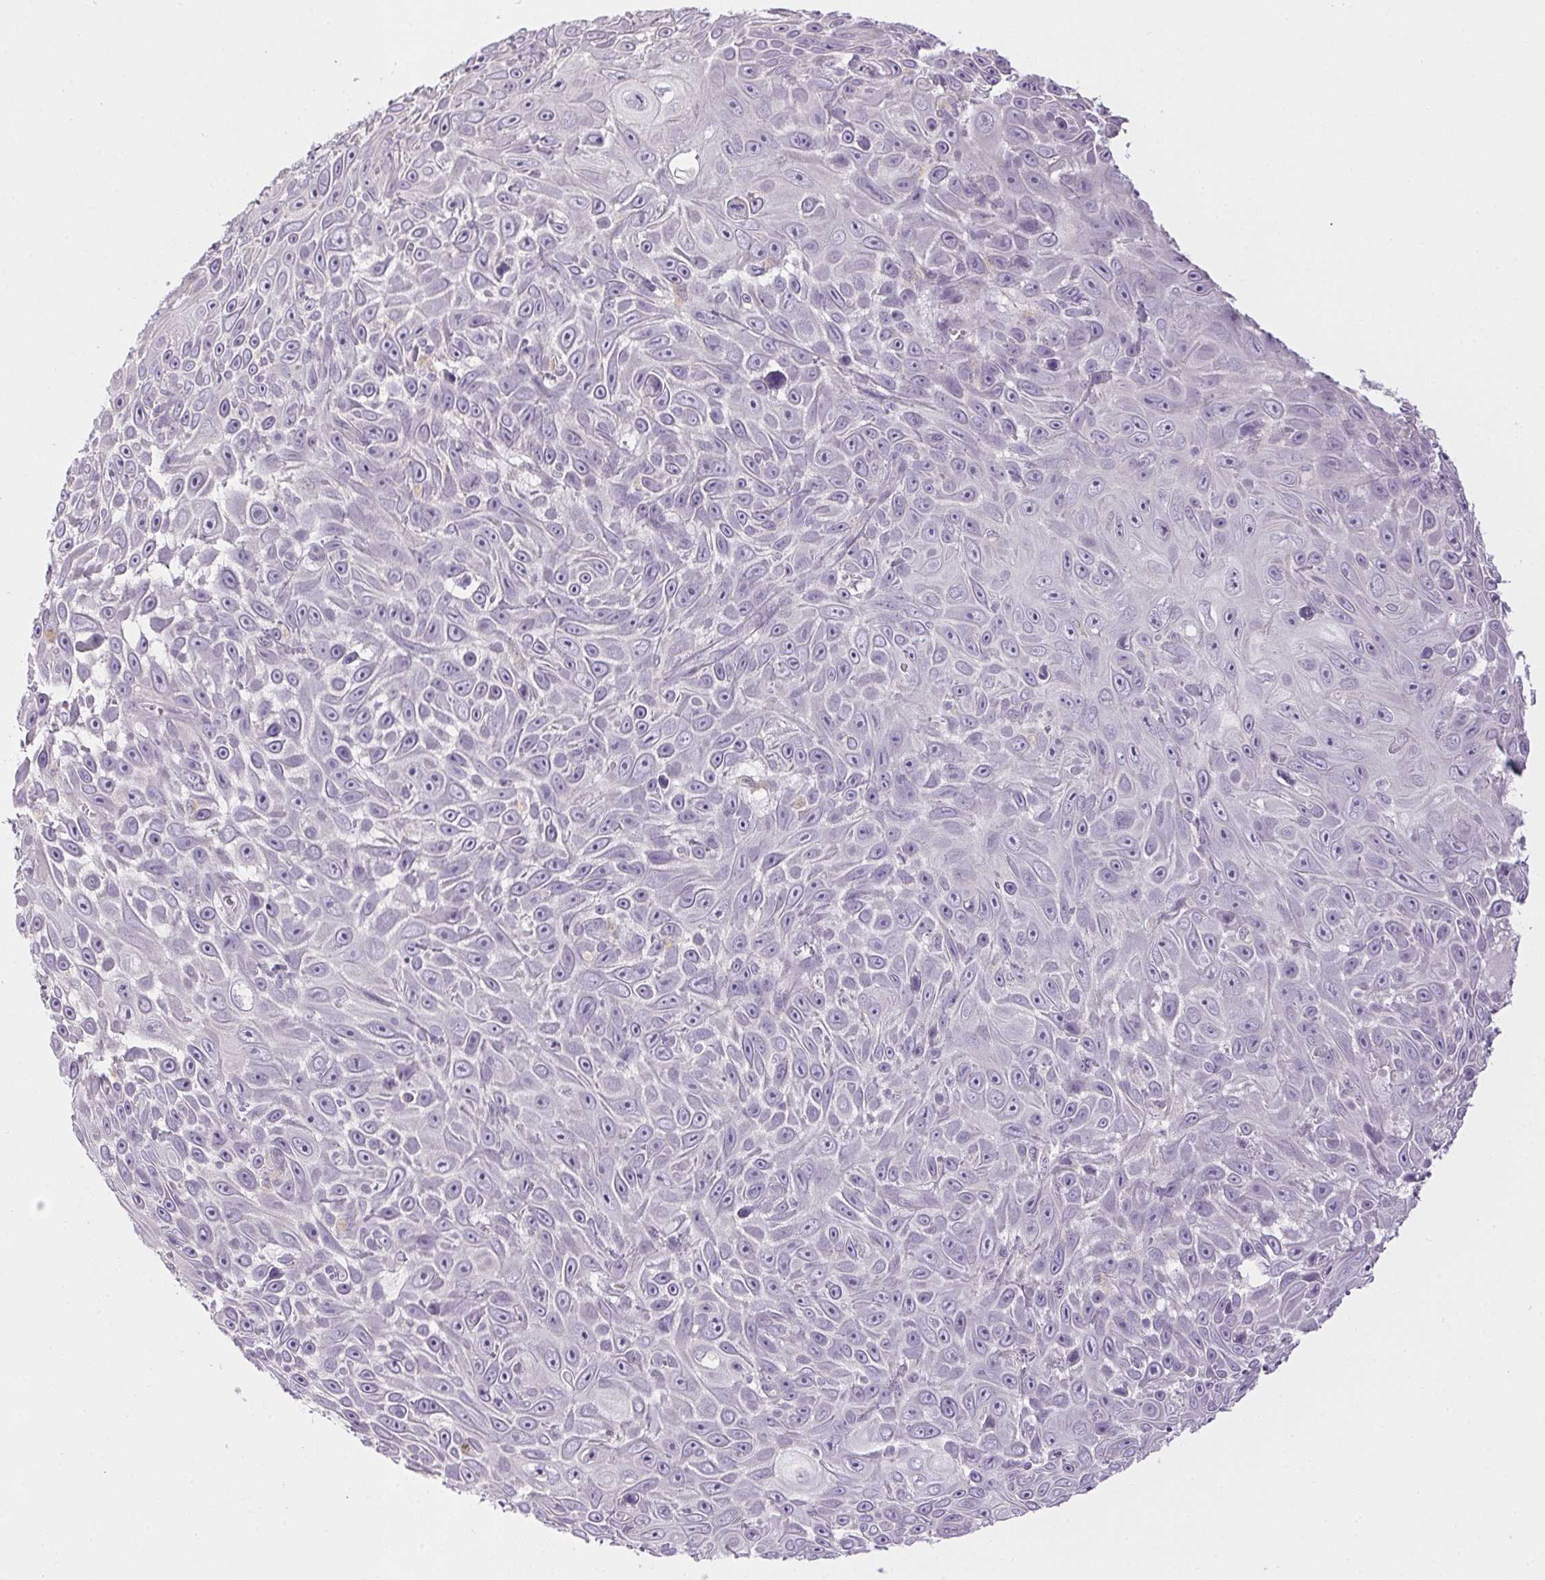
{"staining": {"intensity": "negative", "quantity": "none", "location": "none"}, "tissue": "skin cancer", "cell_type": "Tumor cells", "image_type": "cancer", "snomed": [{"axis": "morphology", "description": "Squamous cell carcinoma, NOS"}, {"axis": "topography", "description": "Skin"}], "caption": "There is no significant positivity in tumor cells of skin cancer.", "gene": "CTCFL", "patient": {"sex": "male", "age": 82}}